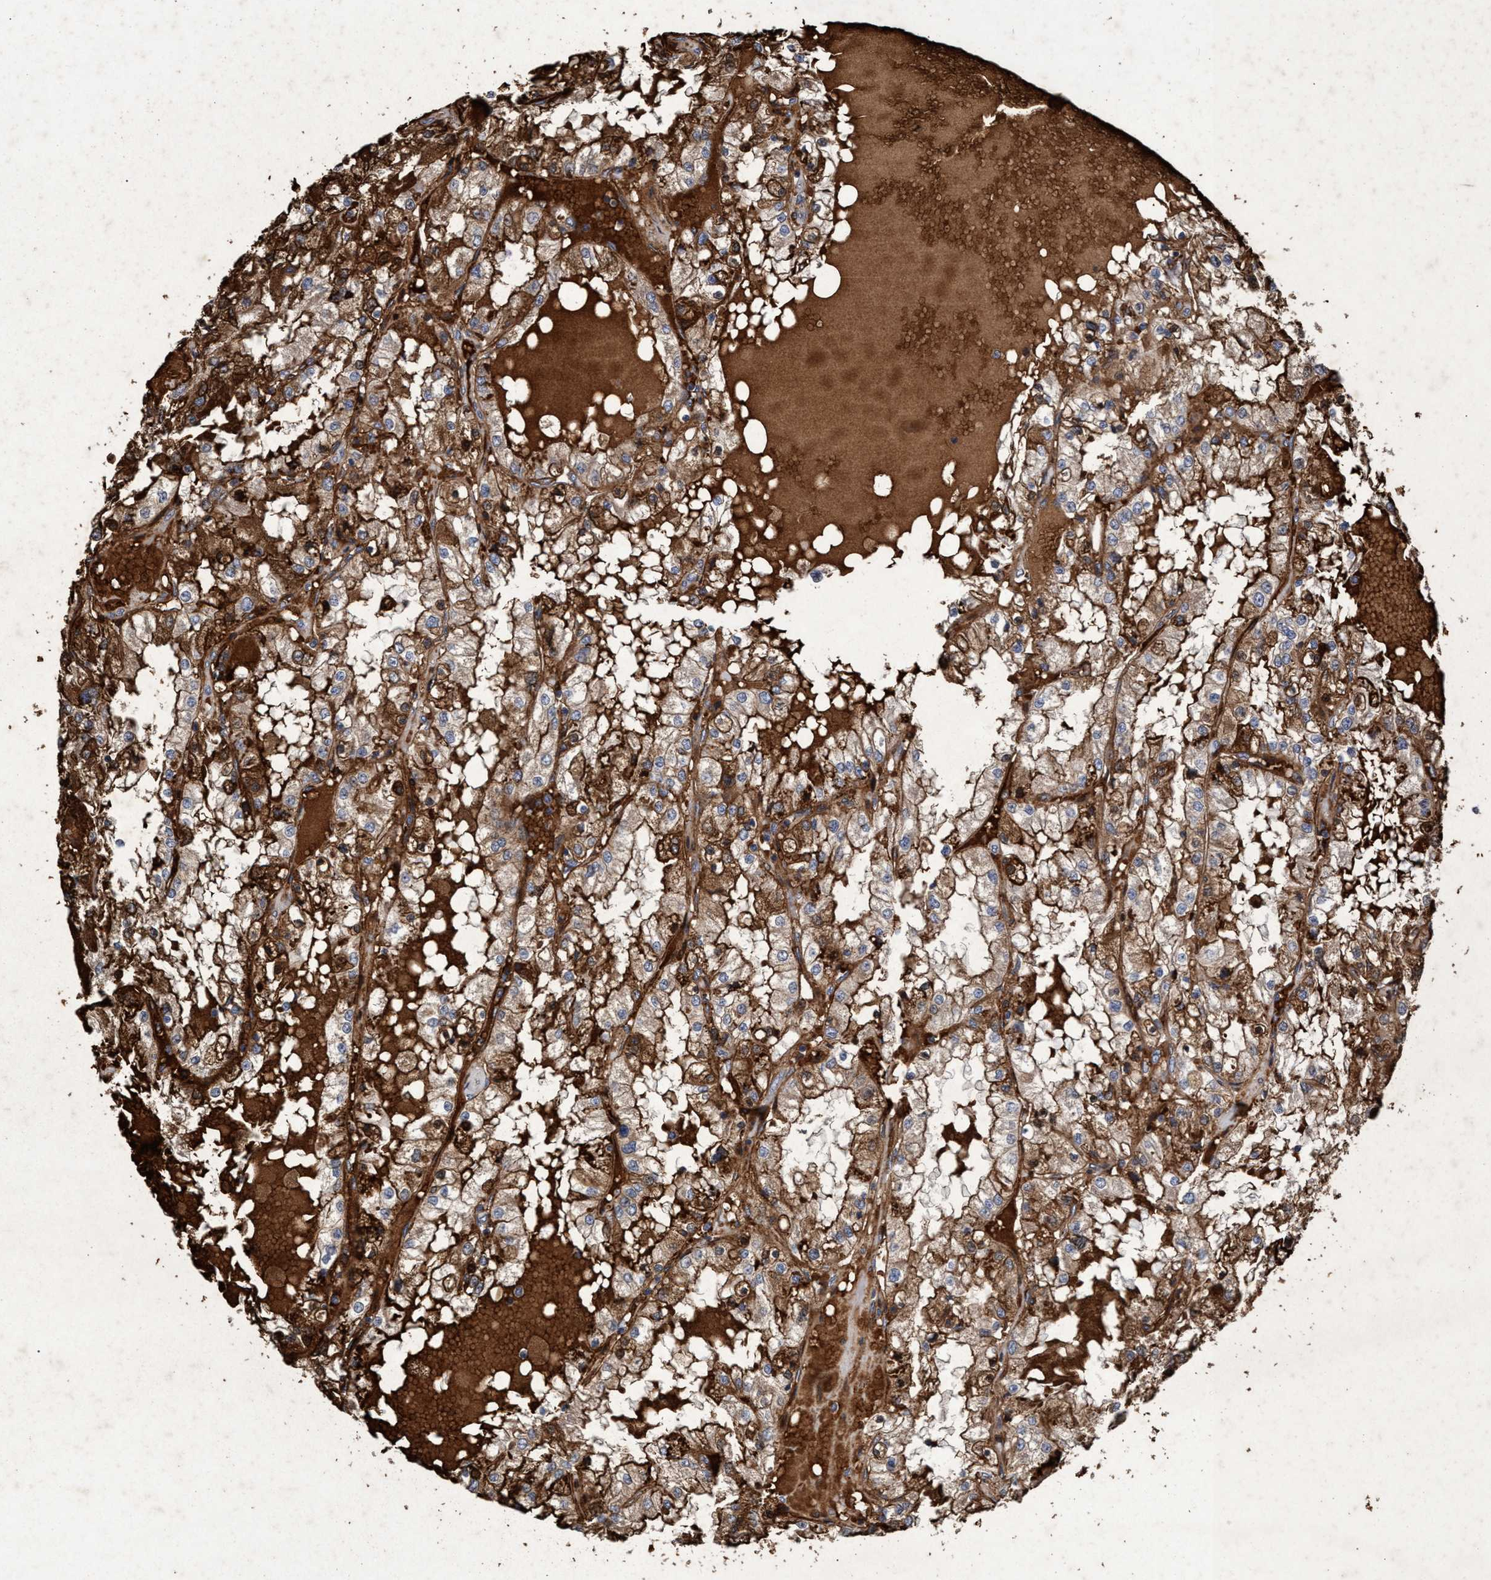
{"staining": {"intensity": "moderate", "quantity": ">75%", "location": "cytoplasmic/membranous"}, "tissue": "renal cancer", "cell_type": "Tumor cells", "image_type": "cancer", "snomed": [{"axis": "morphology", "description": "Adenocarcinoma, NOS"}, {"axis": "topography", "description": "Kidney"}], "caption": "An immunohistochemistry (IHC) image of neoplastic tissue is shown. Protein staining in brown highlights moderate cytoplasmic/membranous positivity in renal cancer (adenocarcinoma) within tumor cells.", "gene": "CHMP6", "patient": {"sex": "male", "age": 68}}